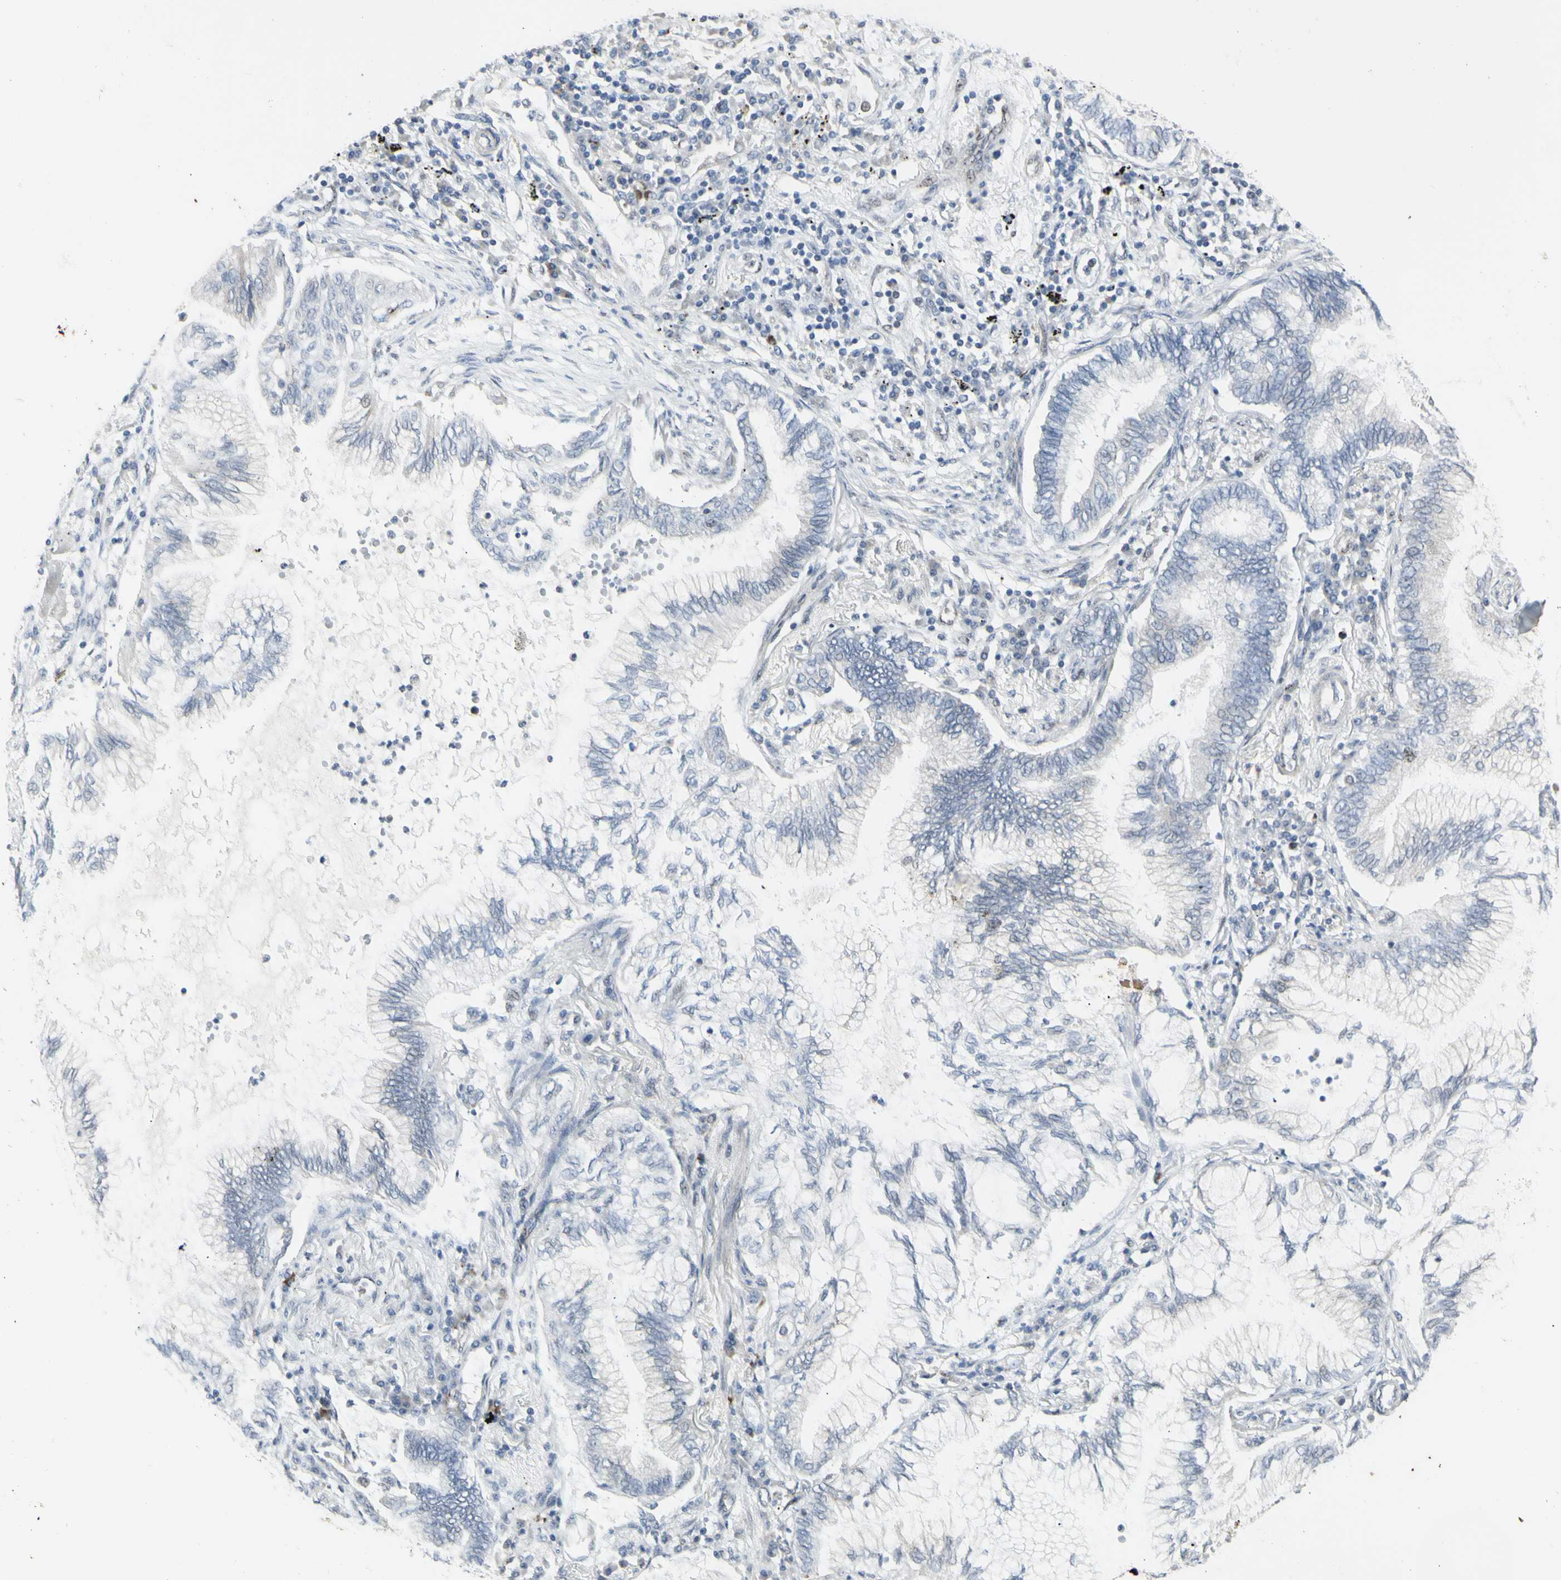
{"staining": {"intensity": "negative", "quantity": "none", "location": "none"}, "tissue": "lung cancer", "cell_type": "Tumor cells", "image_type": "cancer", "snomed": [{"axis": "morphology", "description": "Normal tissue, NOS"}, {"axis": "morphology", "description": "Adenocarcinoma, NOS"}, {"axis": "topography", "description": "Bronchus"}, {"axis": "topography", "description": "Lung"}], "caption": "Immunohistochemical staining of lung cancer (adenocarcinoma) demonstrates no significant expression in tumor cells. The staining was performed using DAB (3,3'-diaminobenzidine) to visualize the protein expression in brown, while the nuclei were stained in blue with hematoxylin (Magnification: 20x).", "gene": "DHRS7B", "patient": {"sex": "female", "age": 70}}